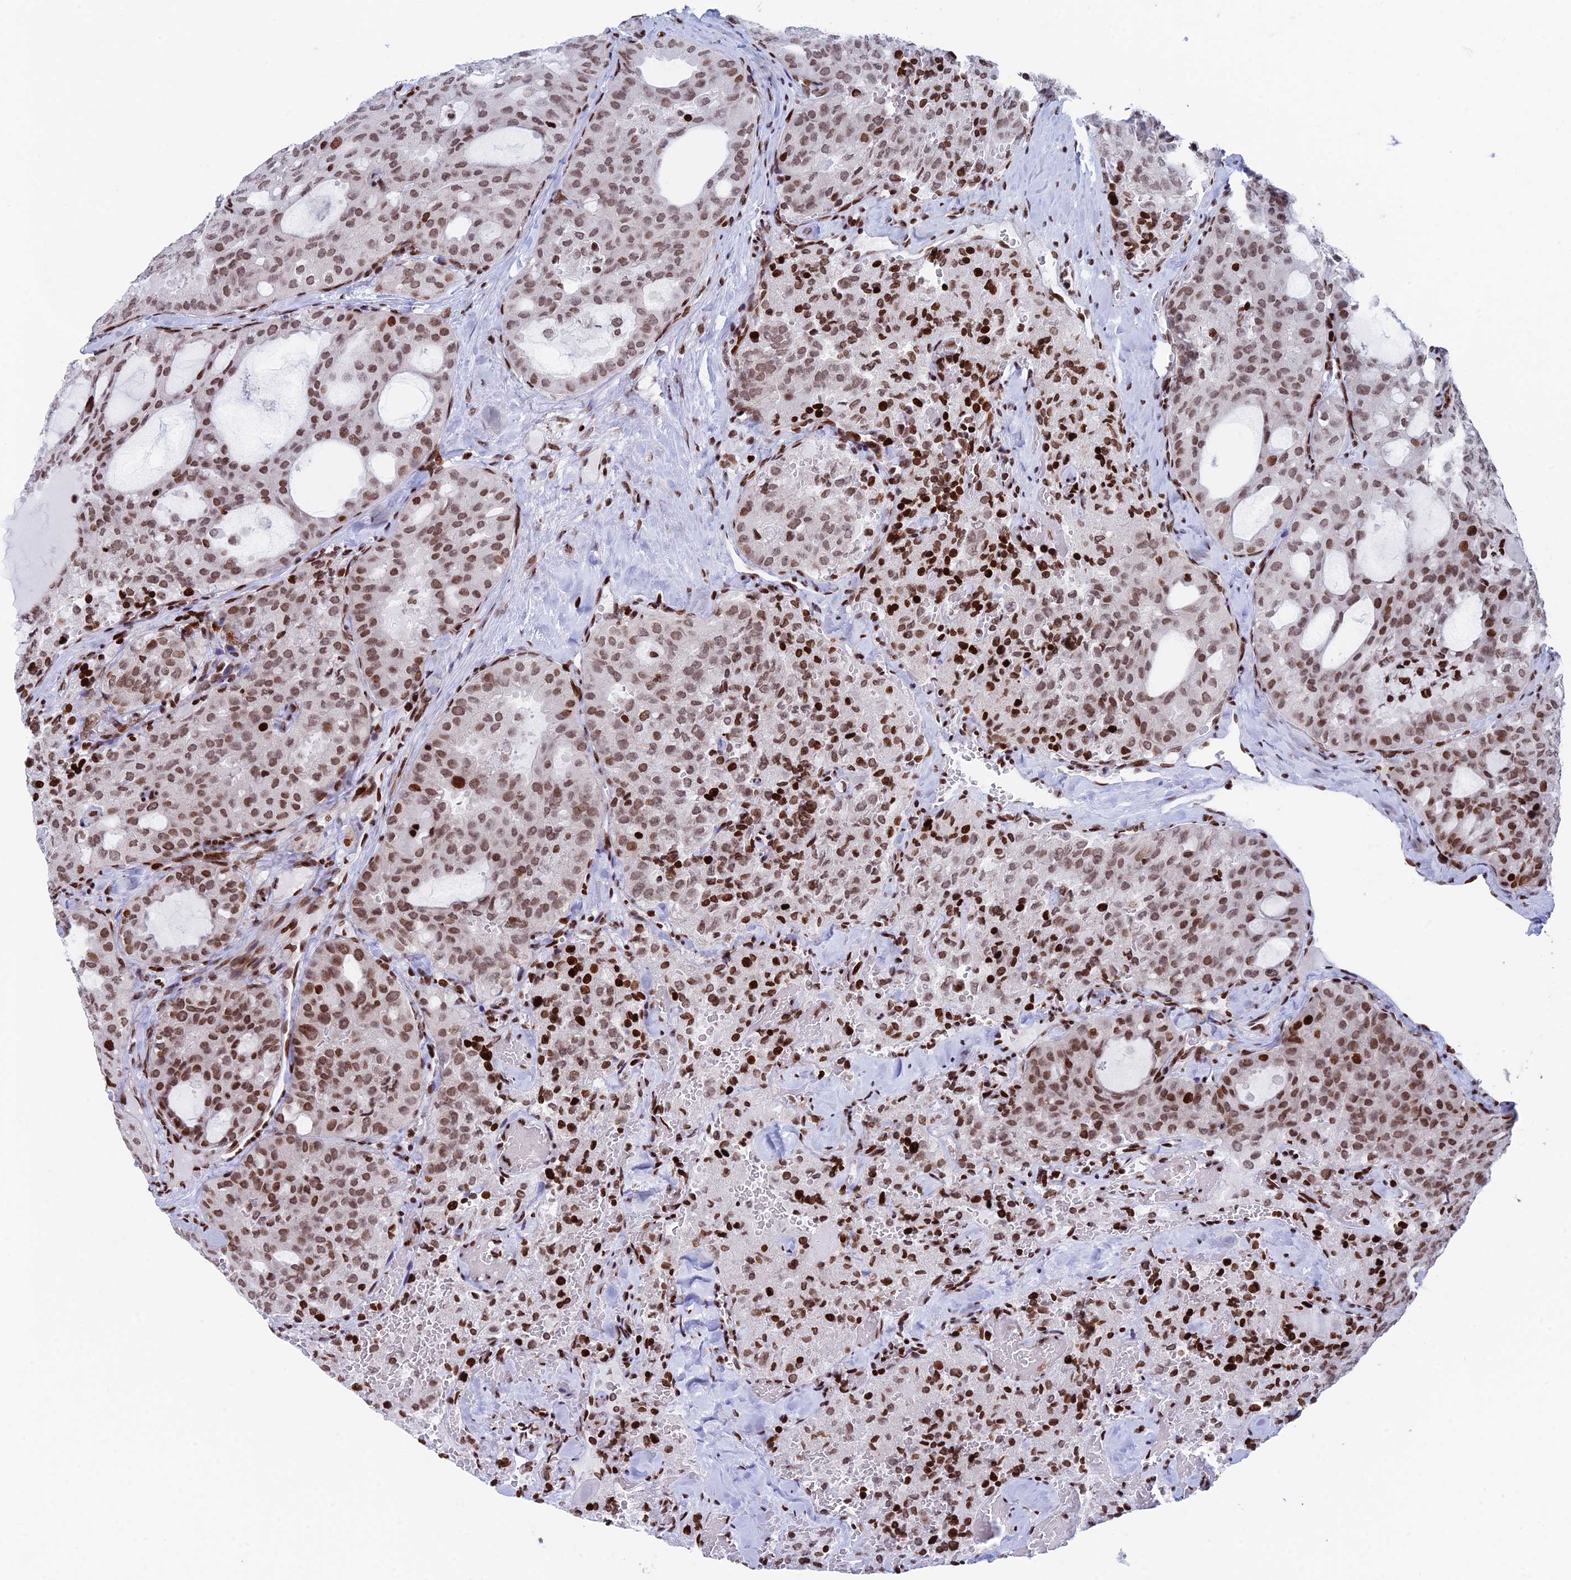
{"staining": {"intensity": "moderate", "quantity": "25%-75%", "location": "nuclear"}, "tissue": "thyroid cancer", "cell_type": "Tumor cells", "image_type": "cancer", "snomed": [{"axis": "morphology", "description": "Follicular adenoma carcinoma, NOS"}, {"axis": "topography", "description": "Thyroid gland"}], "caption": "An IHC photomicrograph of neoplastic tissue is shown. Protein staining in brown shows moderate nuclear positivity in thyroid follicular adenoma carcinoma within tumor cells.", "gene": "RPAP1", "patient": {"sex": "male", "age": 75}}